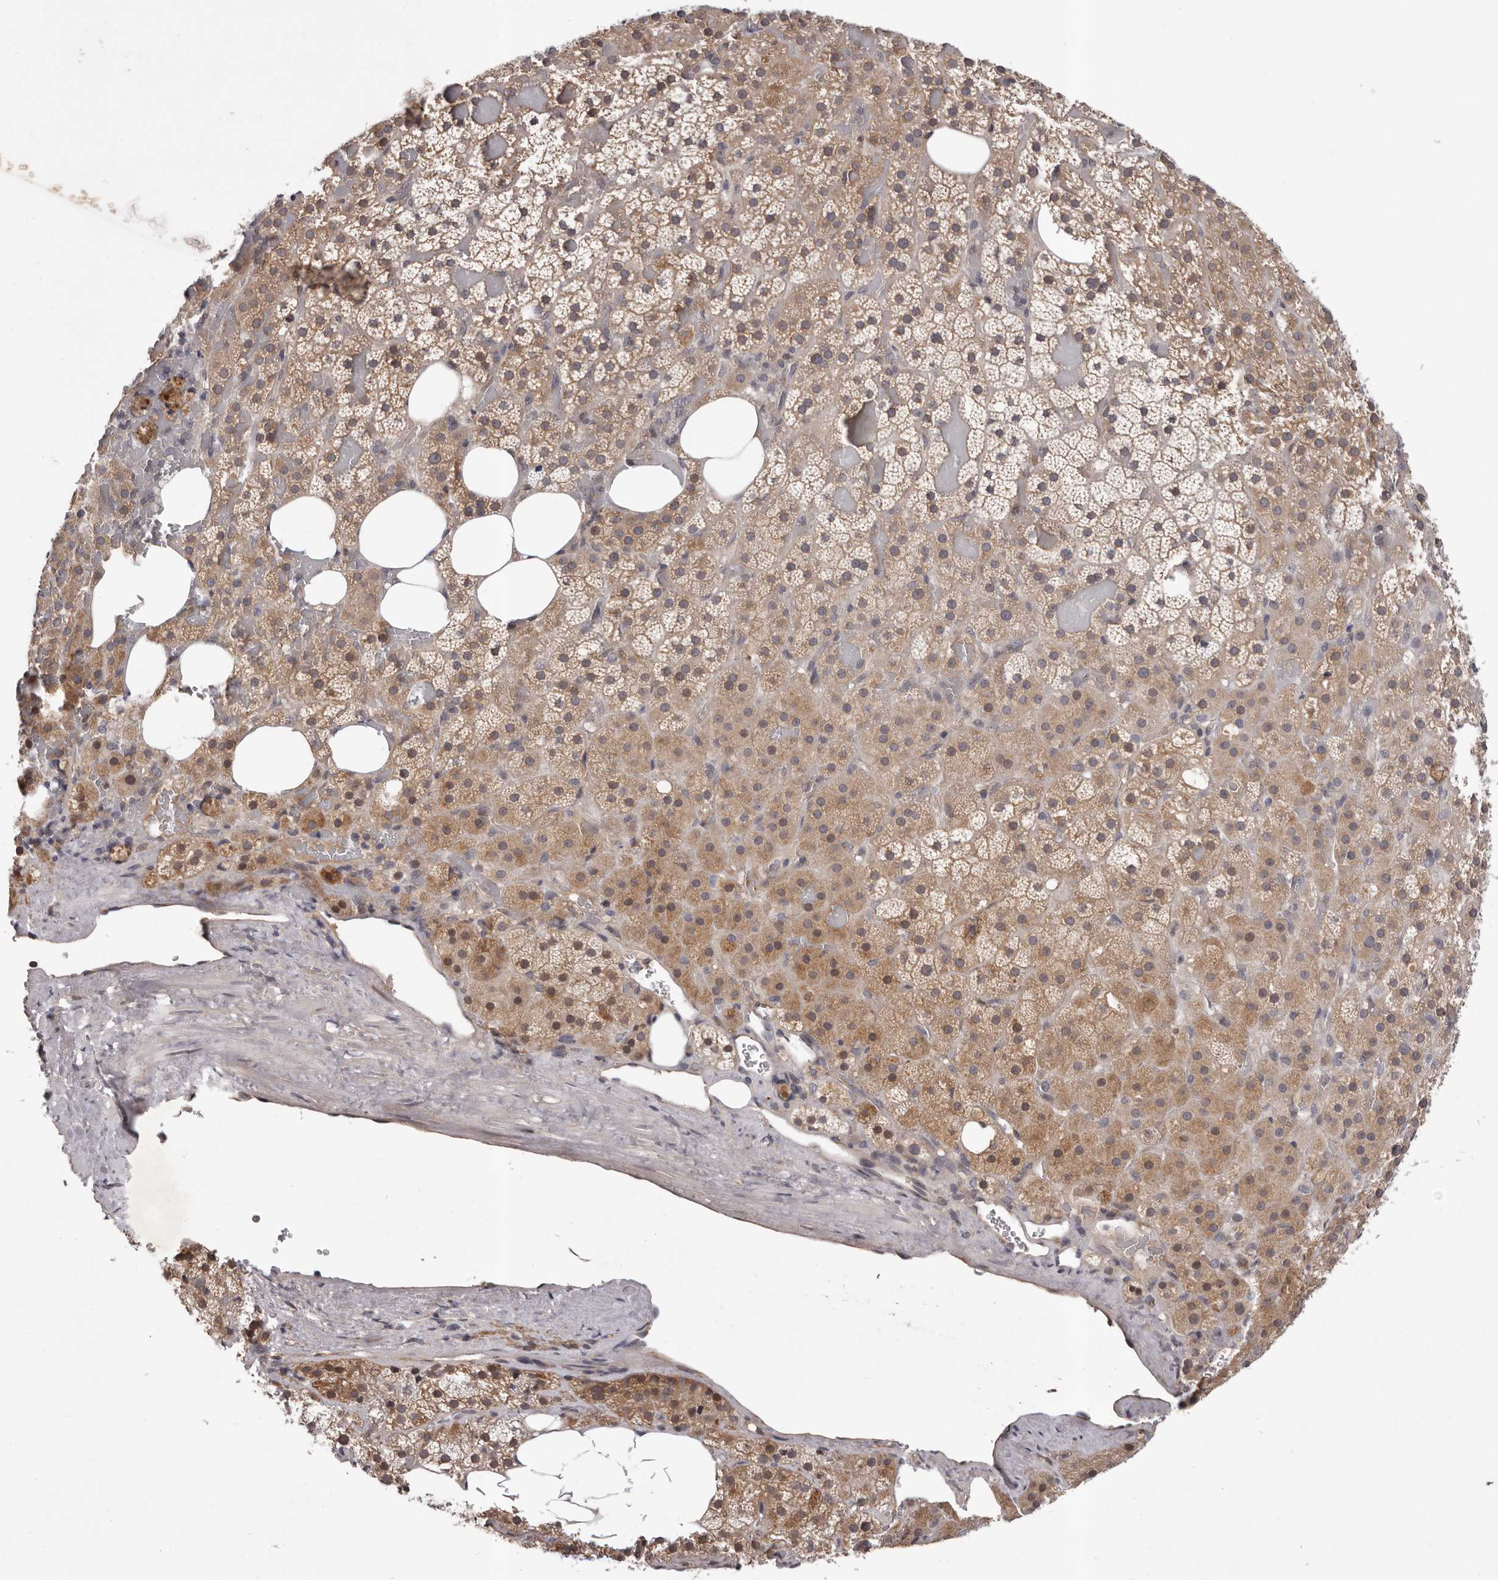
{"staining": {"intensity": "moderate", "quantity": "<25%", "location": "cytoplasmic/membranous,nuclear"}, "tissue": "adrenal gland", "cell_type": "Glandular cells", "image_type": "normal", "snomed": [{"axis": "morphology", "description": "Normal tissue, NOS"}, {"axis": "topography", "description": "Adrenal gland"}], "caption": "A histopathology image showing moderate cytoplasmic/membranous,nuclear expression in about <25% of glandular cells in benign adrenal gland, as visualized by brown immunohistochemical staining.", "gene": "MED8", "patient": {"sex": "female", "age": 59}}